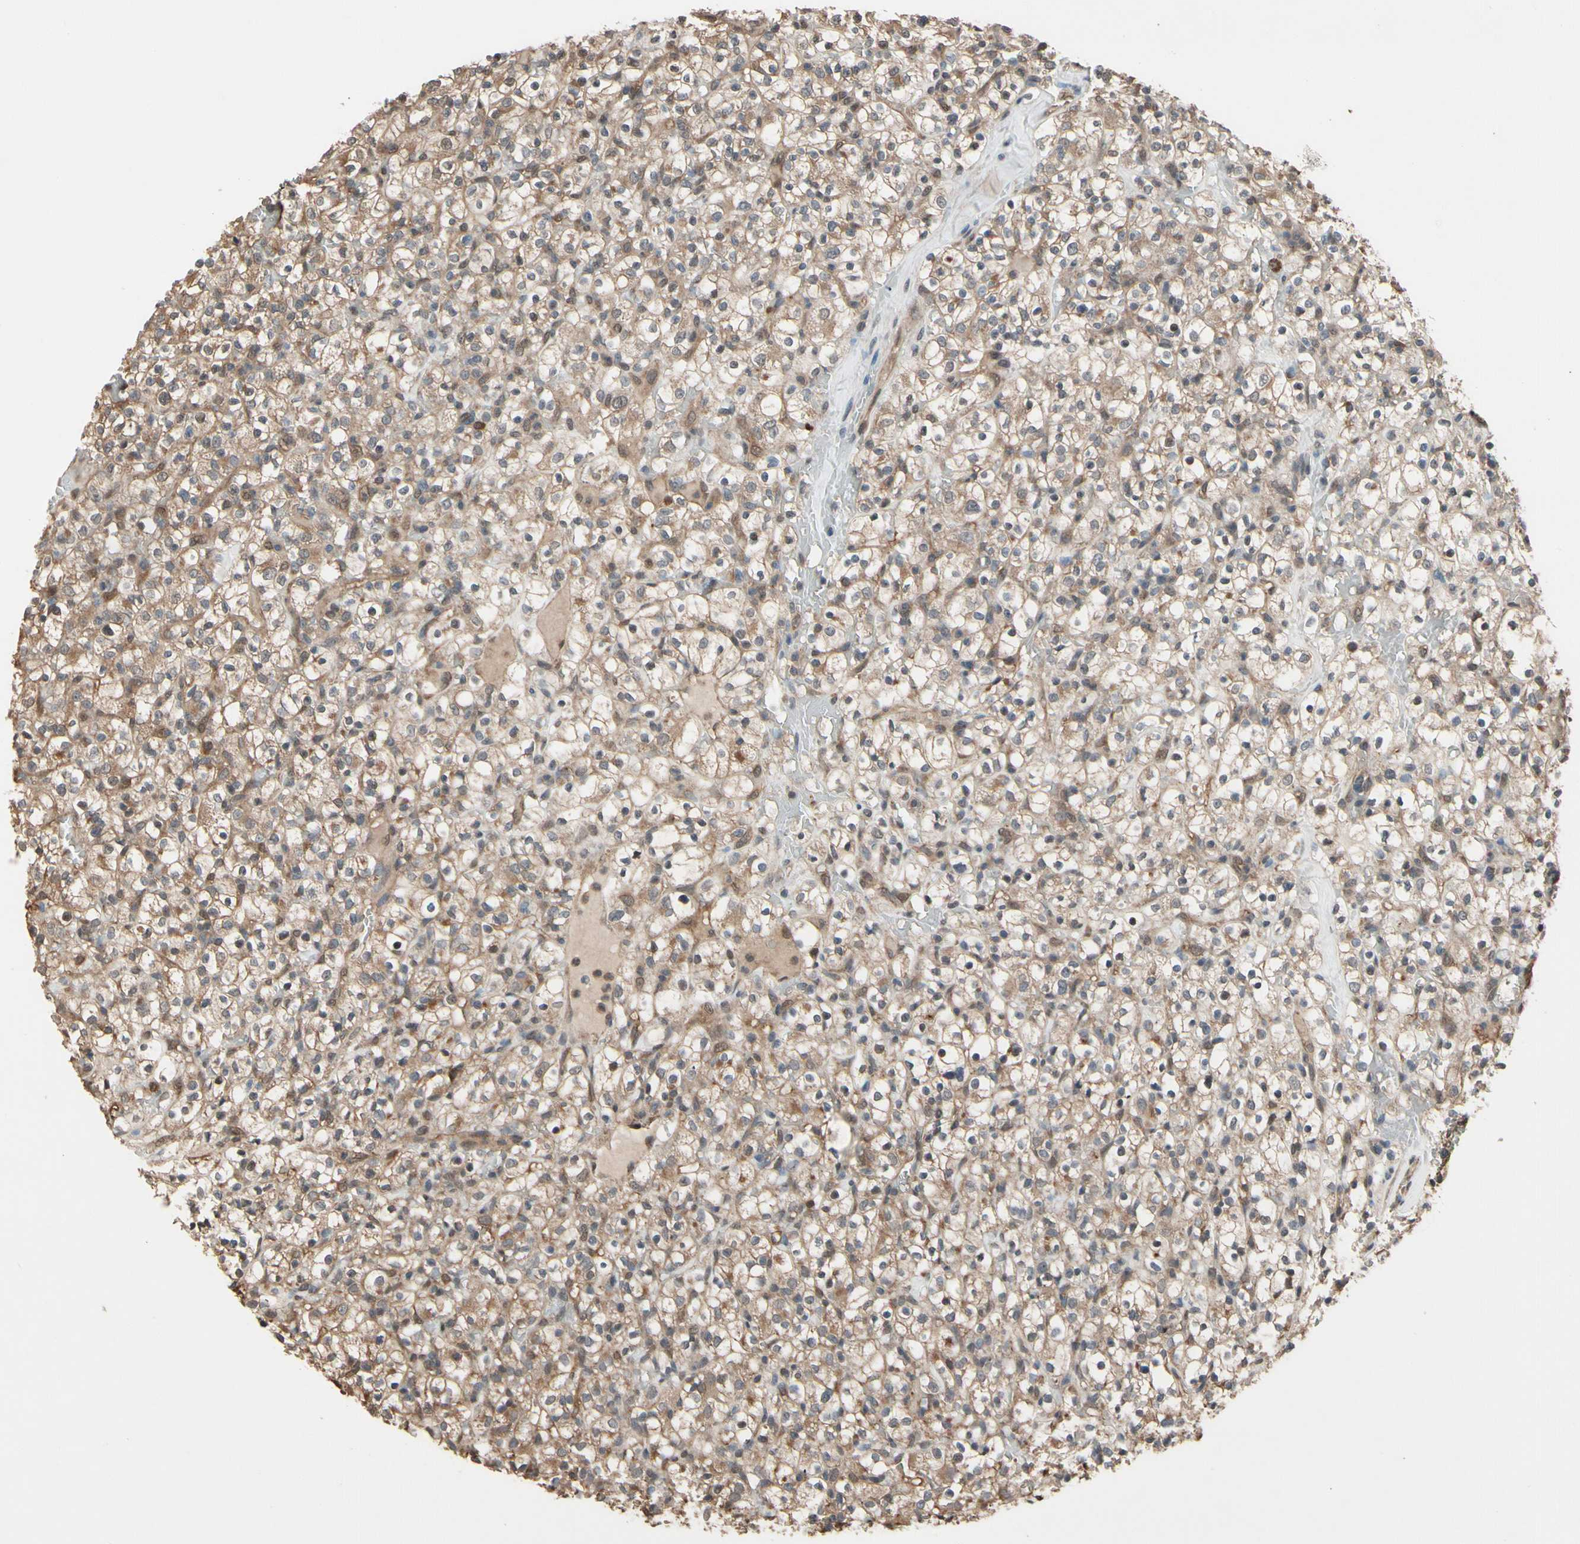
{"staining": {"intensity": "moderate", "quantity": ">75%", "location": "cytoplasmic/membranous"}, "tissue": "renal cancer", "cell_type": "Tumor cells", "image_type": "cancer", "snomed": [{"axis": "morphology", "description": "Normal tissue, NOS"}, {"axis": "morphology", "description": "Adenocarcinoma, NOS"}, {"axis": "topography", "description": "Kidney"}], "caption": "Immunohistochemical staining of human adenocarcinoma (renal) shows moderate cytoplasmic/membranous protein staining in approximately >75% of tumor cells.", "gene": "PNPLA7", "patient": {"sex": "female", "age": 72}}